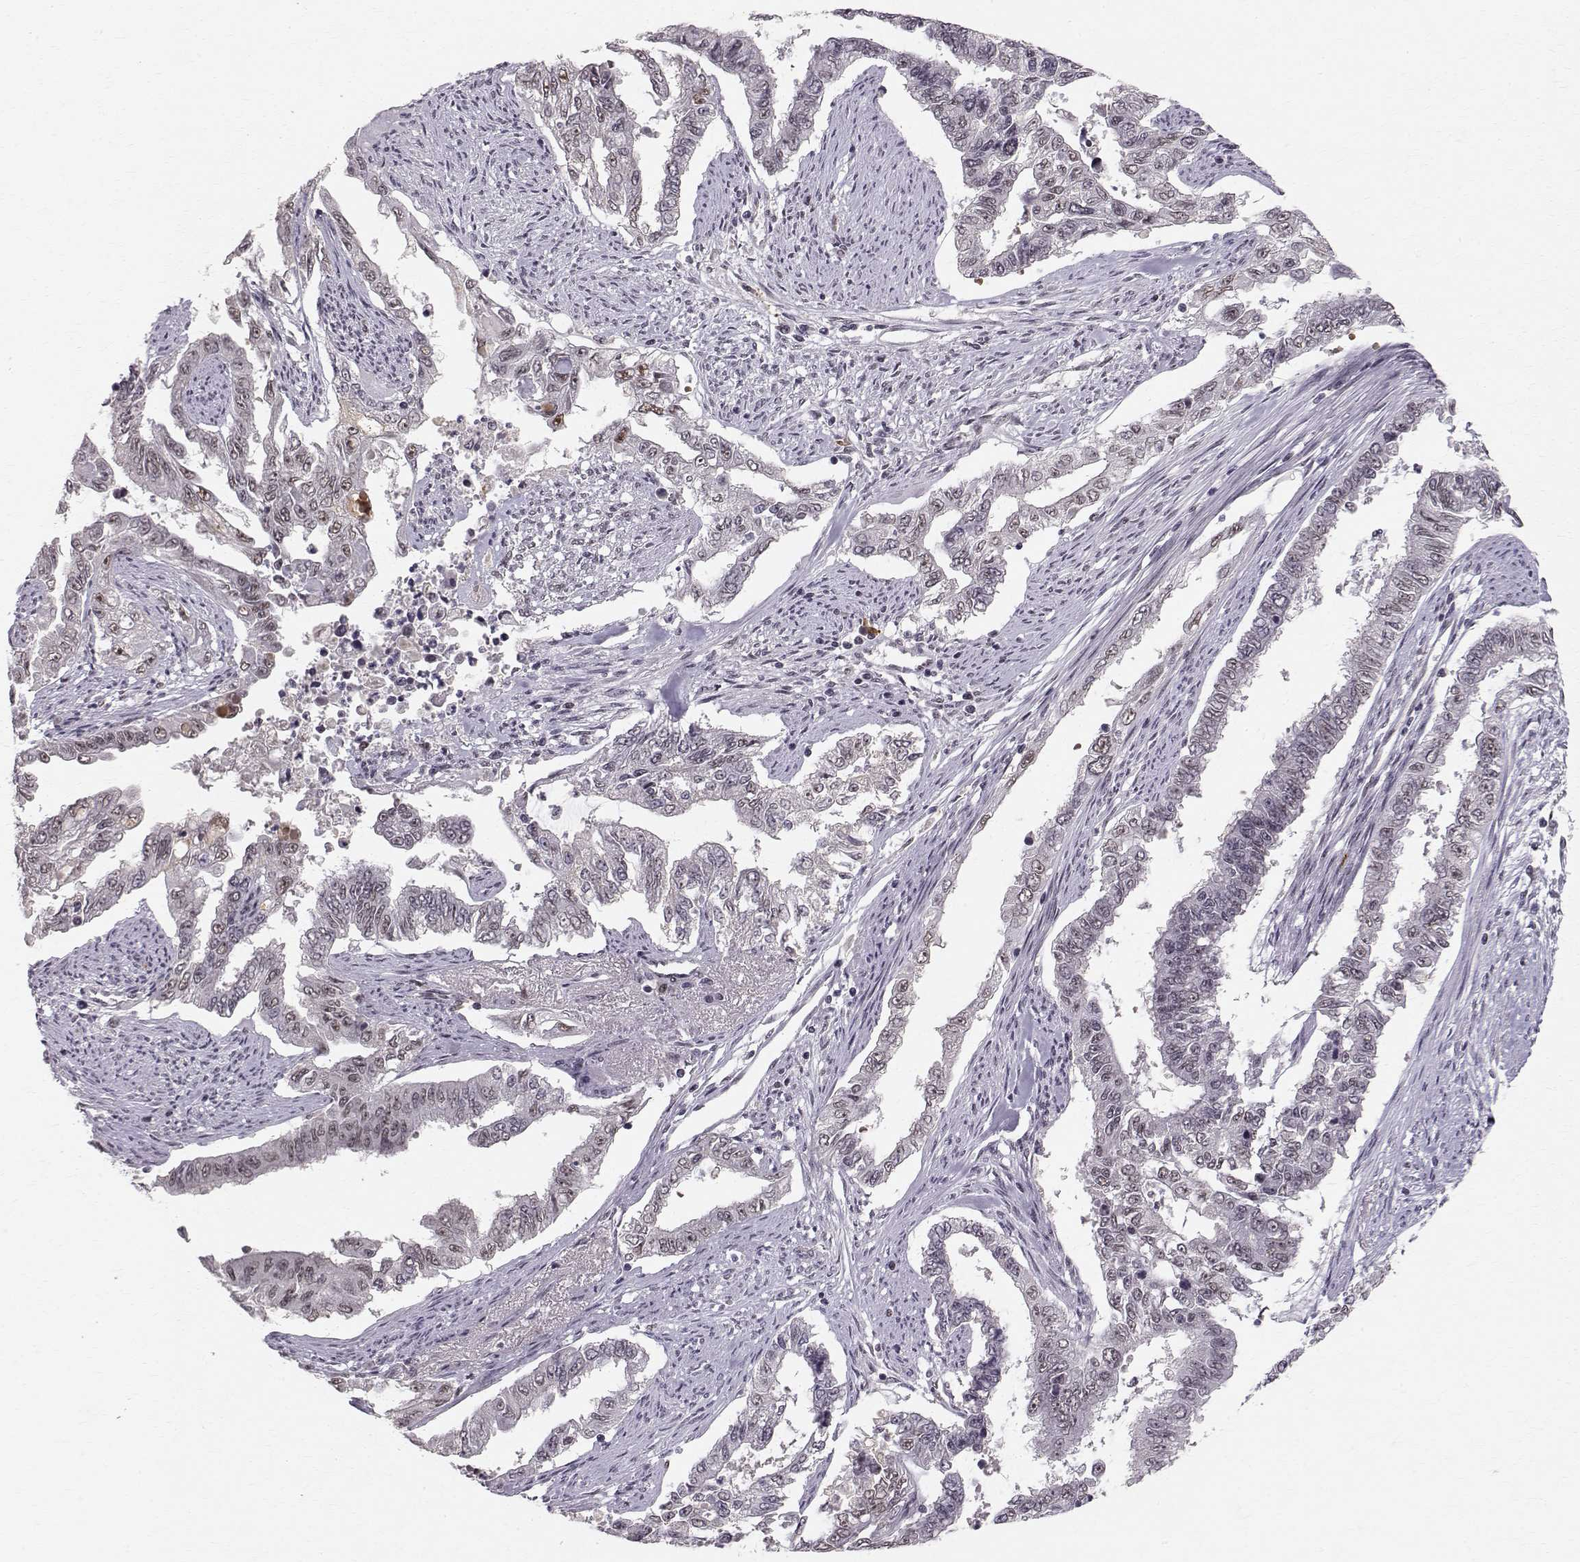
{"staining": {"intensity": "negative", "quantity": "none", "location": "none"}, "tissue": "endometrial cancer", "cell_type": "Tumor cells", "image_type": "cancer", "snomed": [{"axis": "morphology", "description": "Adenocarcinoma, NOS"}, {"axis": "topography", "description": "Uterus"}], "caption": "The histopathology image shows no significant positivity in tumor cells of endometrial cancer. Brightfield microscopy of immunohistochemistry stained with DAB (brown) and hematoxylin (blue), captured at high magnification.", "gene": "RPP38", "patient": {"sex": "female", "age": 59}}